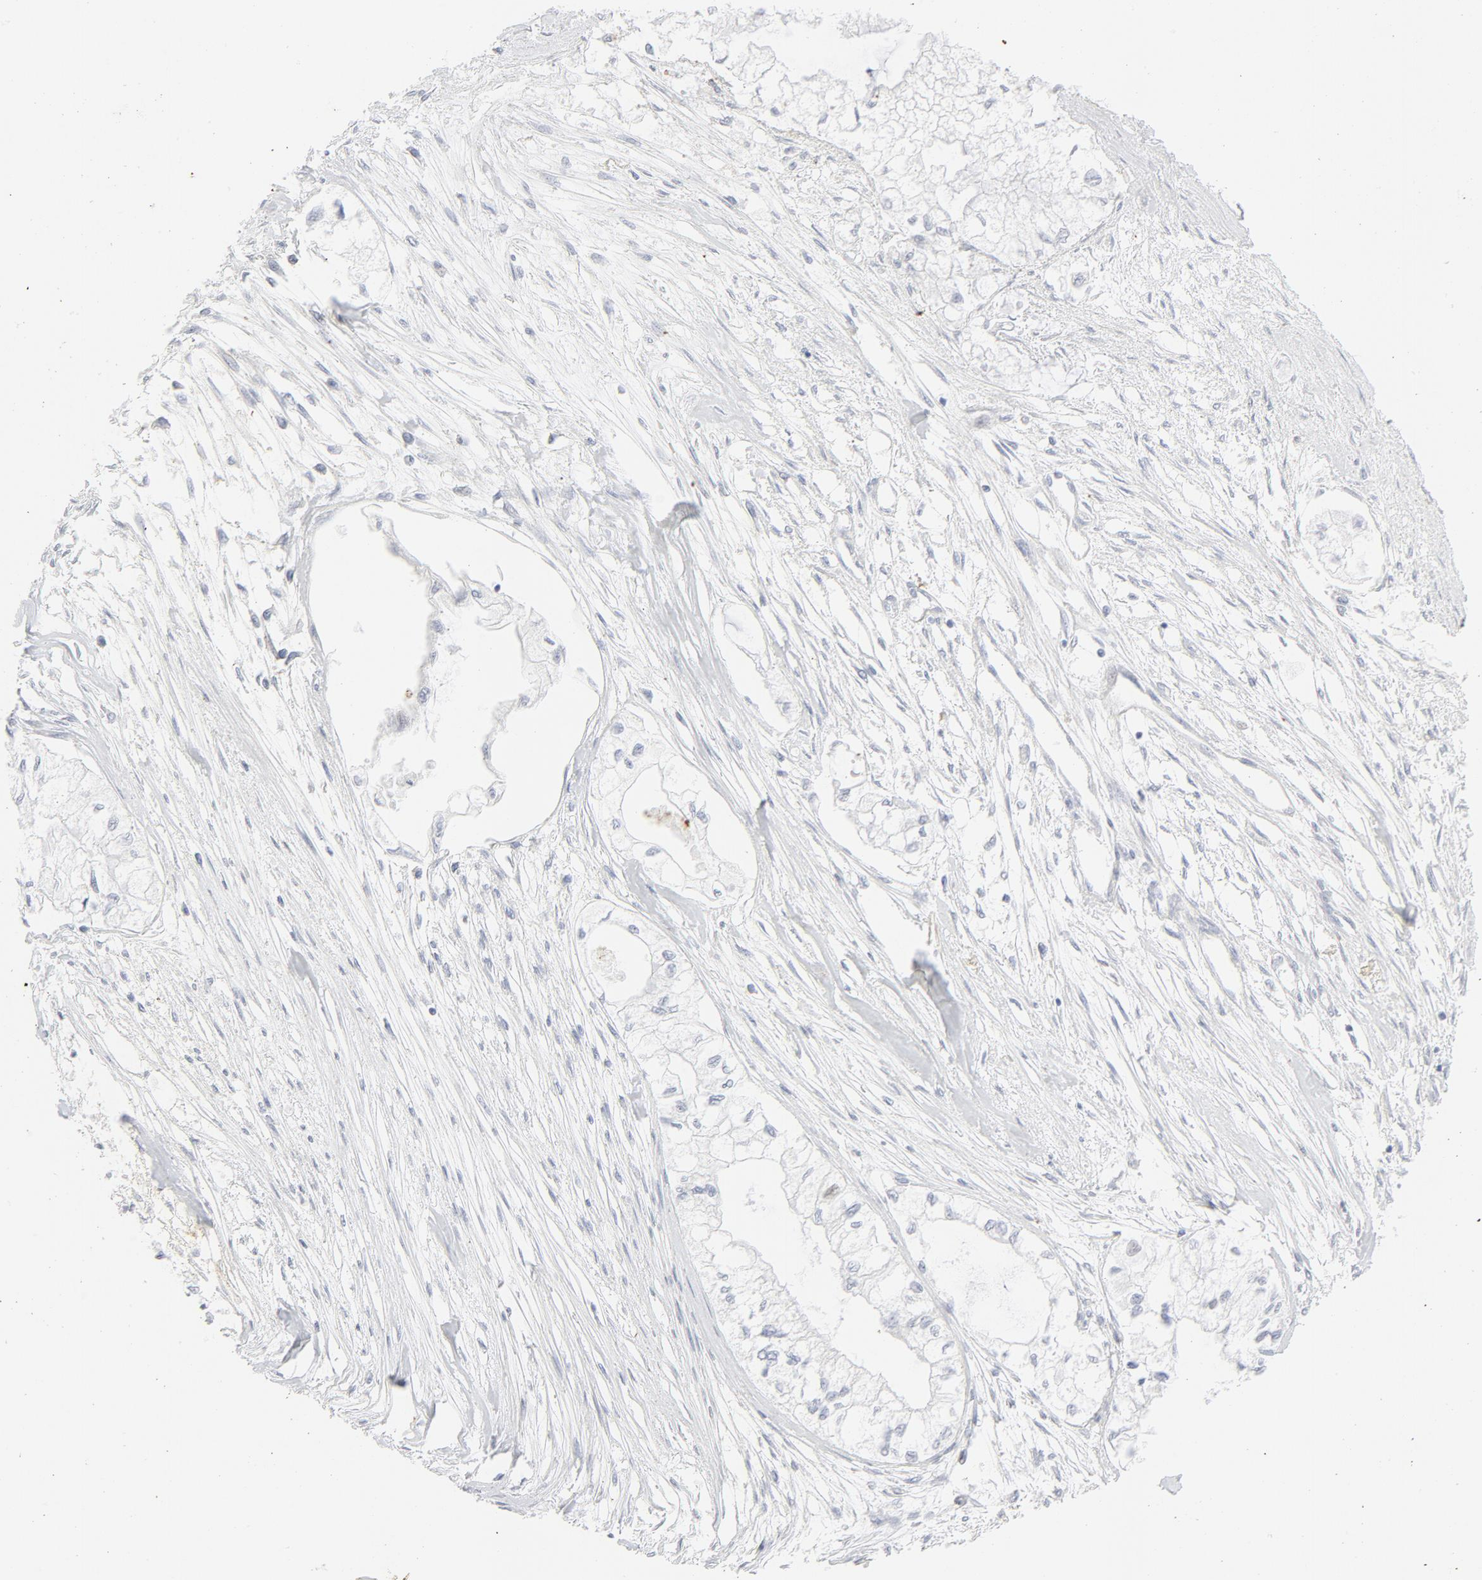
{"staining": {"intensity": "negative", "quantity": "none", "location": "none"}, "tissue": "pancreatic cancer", "cell_type": "Tumor cells", "image_type": "cancer", "snomed": [{"axis": "morphology", "description": "Adenocarcinoma, NOS"}, {"axis": "topography", "description": "Pancreas"}], "caption": "This is a image of IHC staining of pancreatic cancer, which shows no expression in tumor cells.", "gene": "CCR7", "patient": {"sex": "male", "age": 79}}